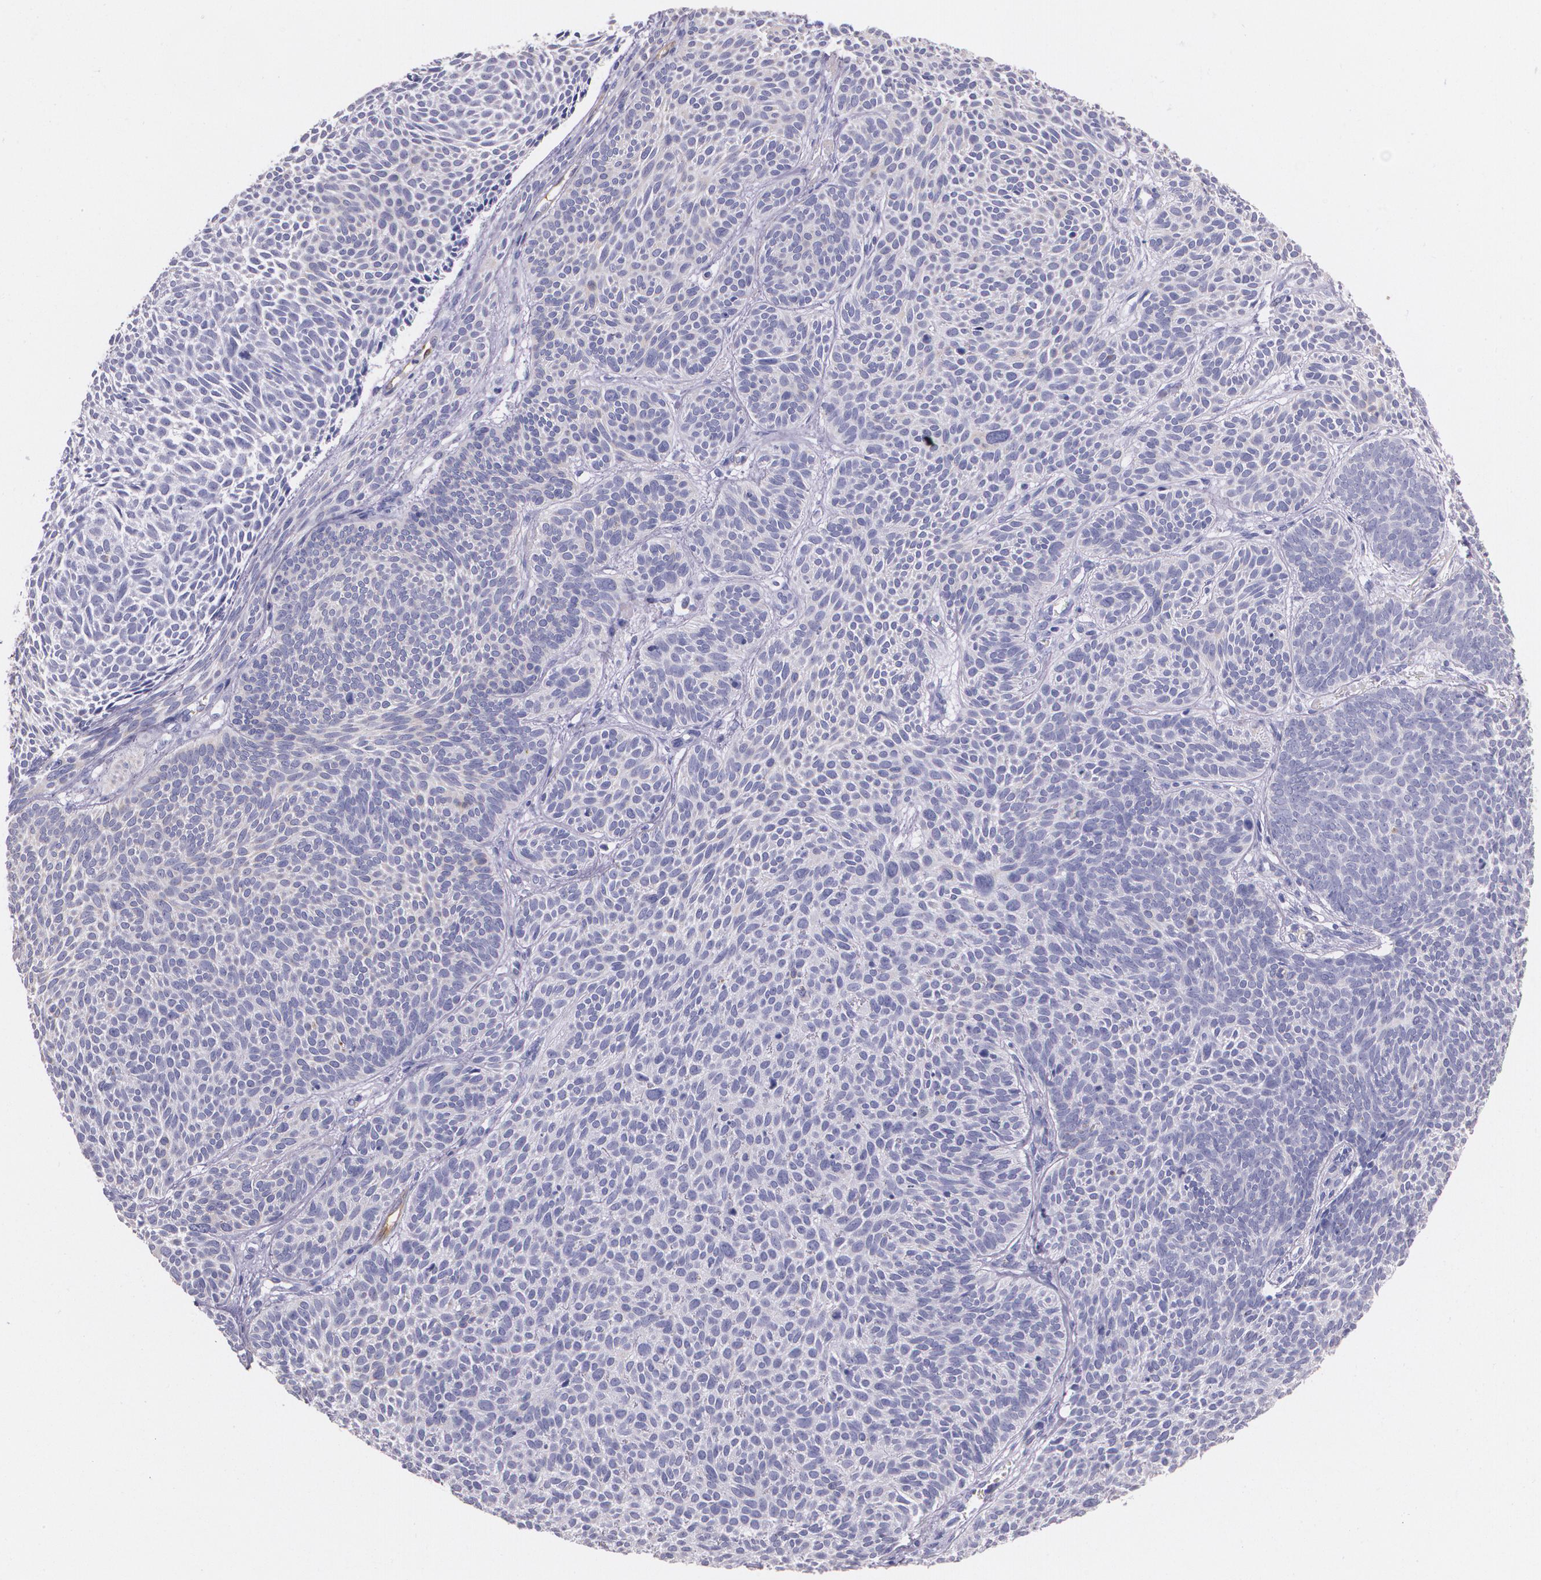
{"staining": {"intensity": "negative", "quantity": "none", "location": "none"}, "tissue": "skin cancer", "cell_type": "Tumor cells", "image_type": "cancer", "snomed": [{"axis": "morphology", "description": "Basal cell carcinoma"}, {"axis": "topography", "description": "Skin"}], "caption": "Immunohistochemical staining of human basal cell carcinoma (skin) displays no significant staining in tumor cells.", "gene": "MMP2", "patient": {"sex": "male", "age": 84}}